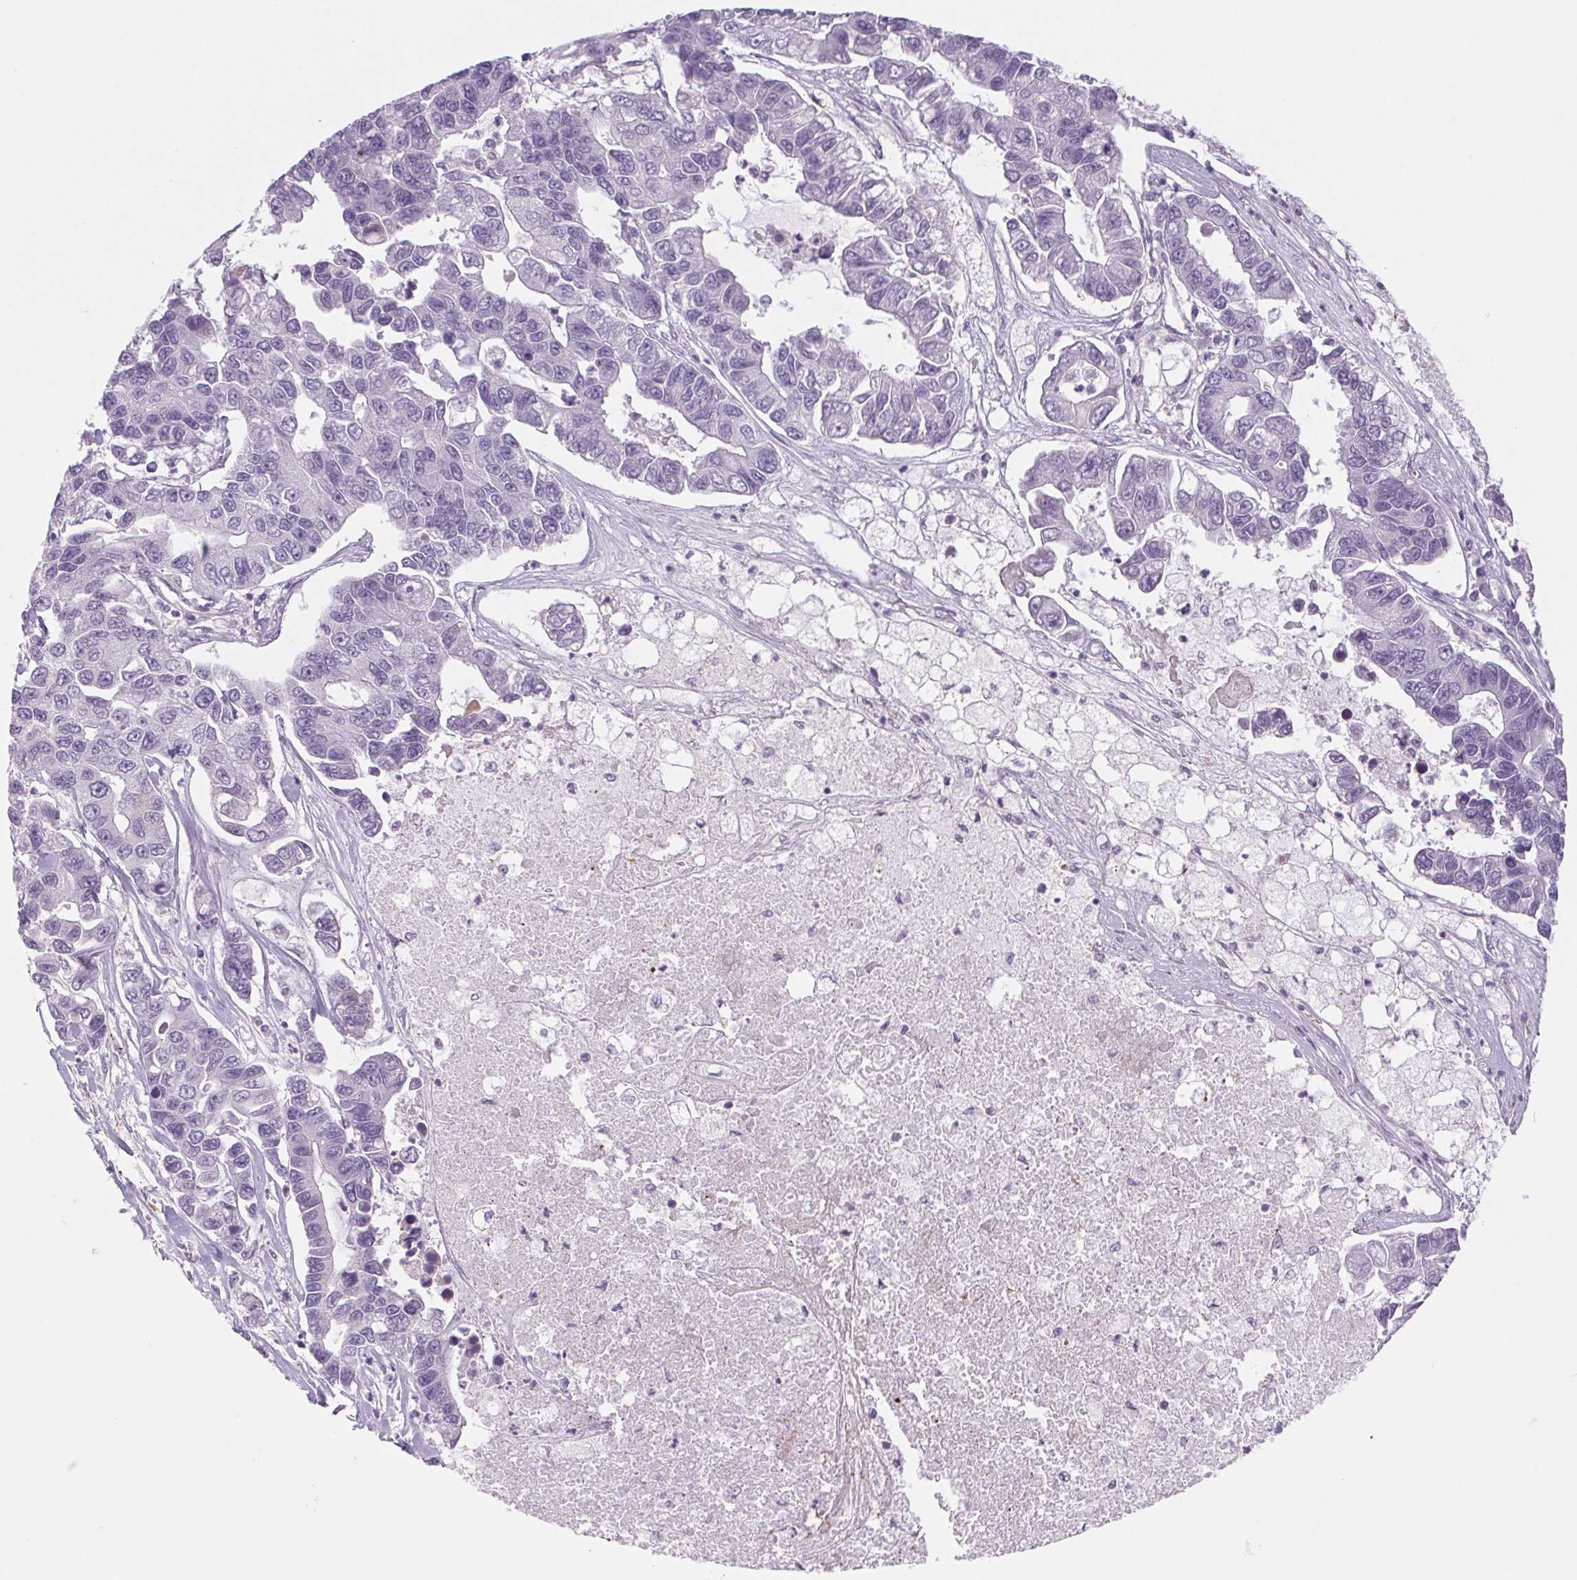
{"staining": {"intensity": "negative", "quantity": "none", "location": "none"}, "tissue": "lung cancer", "cell_type": "Tumor cells", "image_type": "cancer", "snomed": [{"axis": "morphology", "description": "Adenocarcinoma, NOS"}, {"axis": "topography", "description": "Bronchus"}, {"axis": "topography", "description": "Lung"}], "caption": "Histopathology image shows no significant protein positivity in tumor cells of lung adenocarcinoma.", "gene": "MS4A13", "patient": {"sex": "female", "age": 51}}